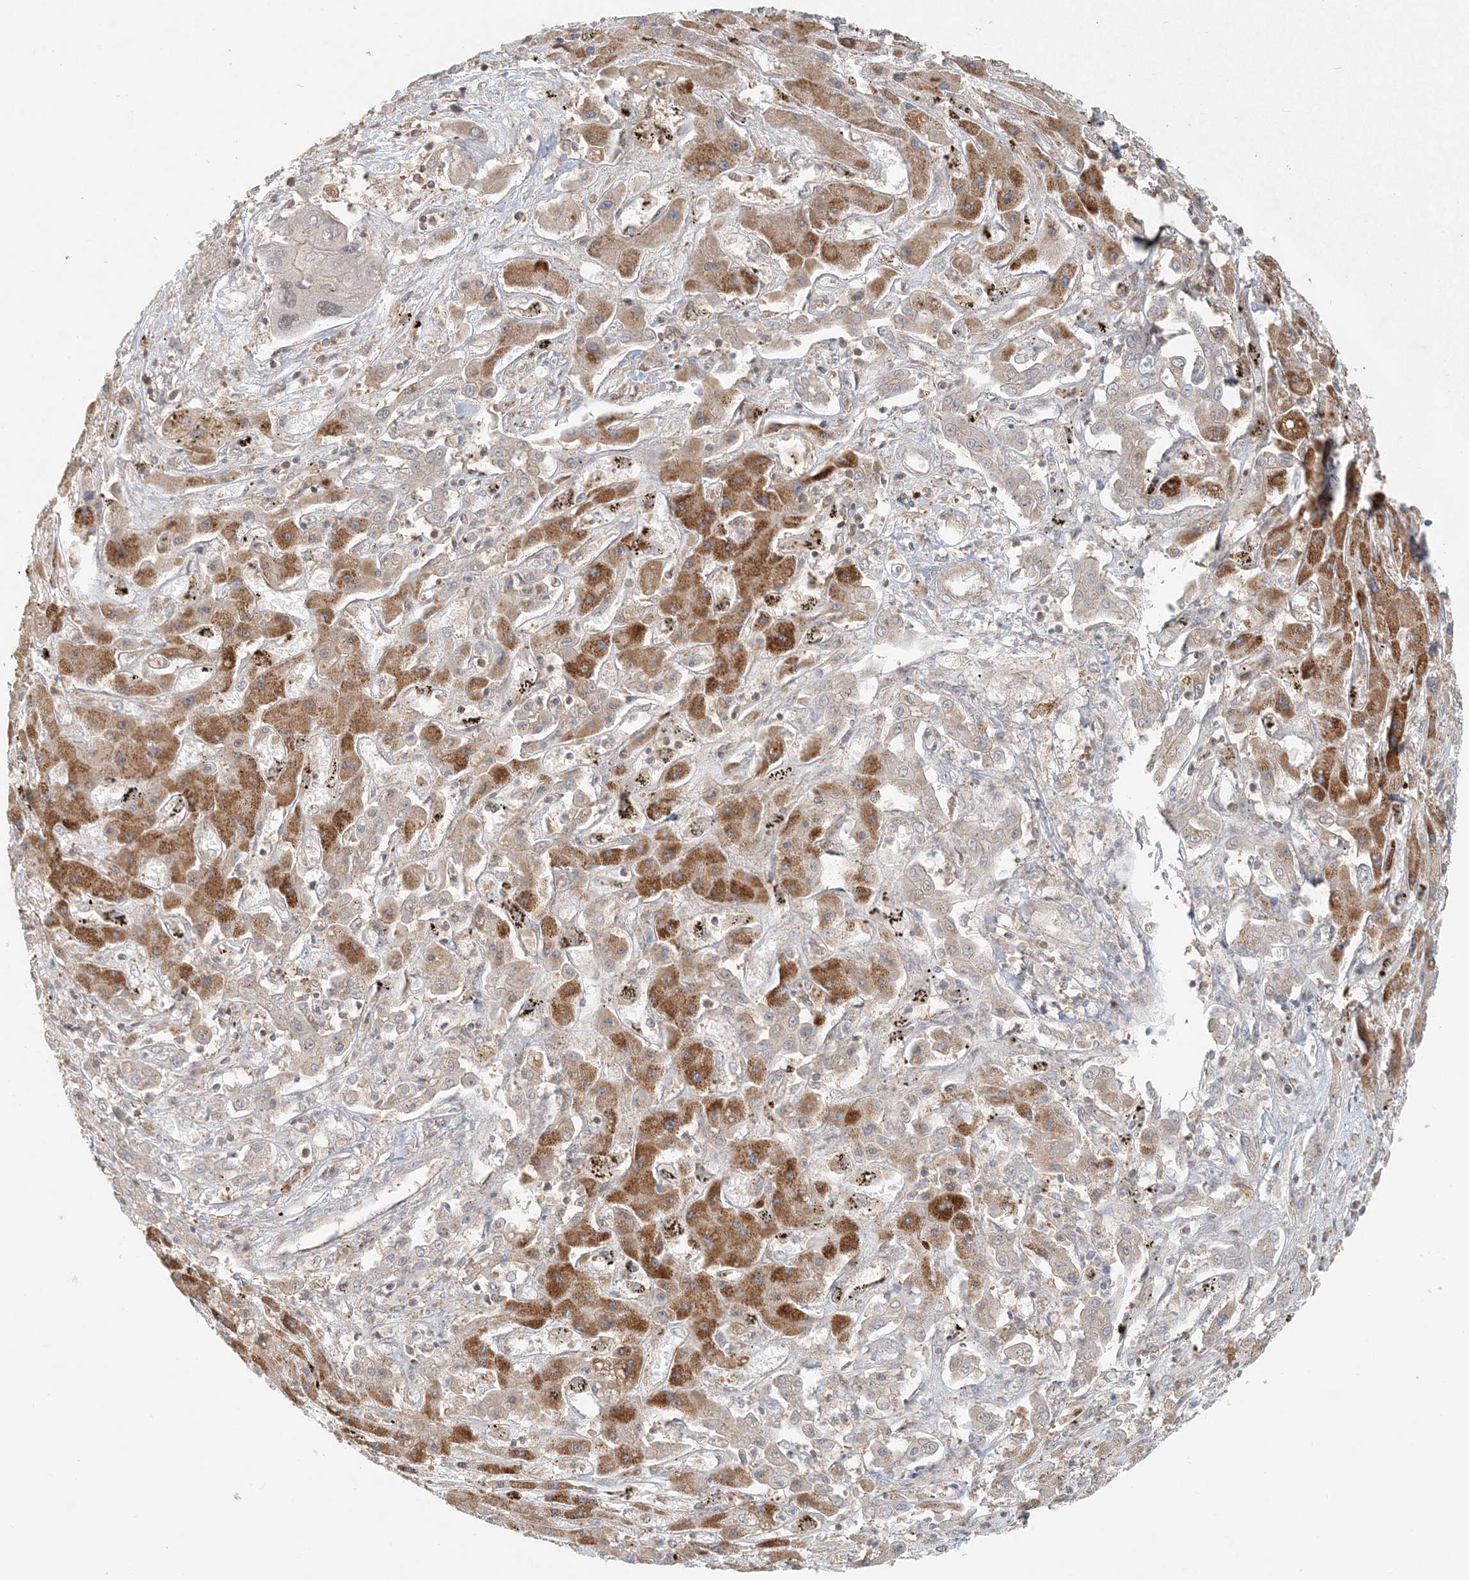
{"staining": {"intensity": "moderate", "quantity": "<25%", "location": "cytoplasmic/membranous"}, "tissue": "liver cancer", "cell_type": "Tumor cells", "image_type": "cancer", "snomed": [{"axis": "morphology", "description": "Cholangiocarcinoma"}, {"axis": "topography", "description": "Liver"}], "caption": "Human cholangiocarcinoma (liver) stained with a brown dye reveals moderate cytoplasmic/membranous positive expression in about <25% of tumor cells.", "gene": "OBI1", "patient": {"sex": "male", "age": 67}}